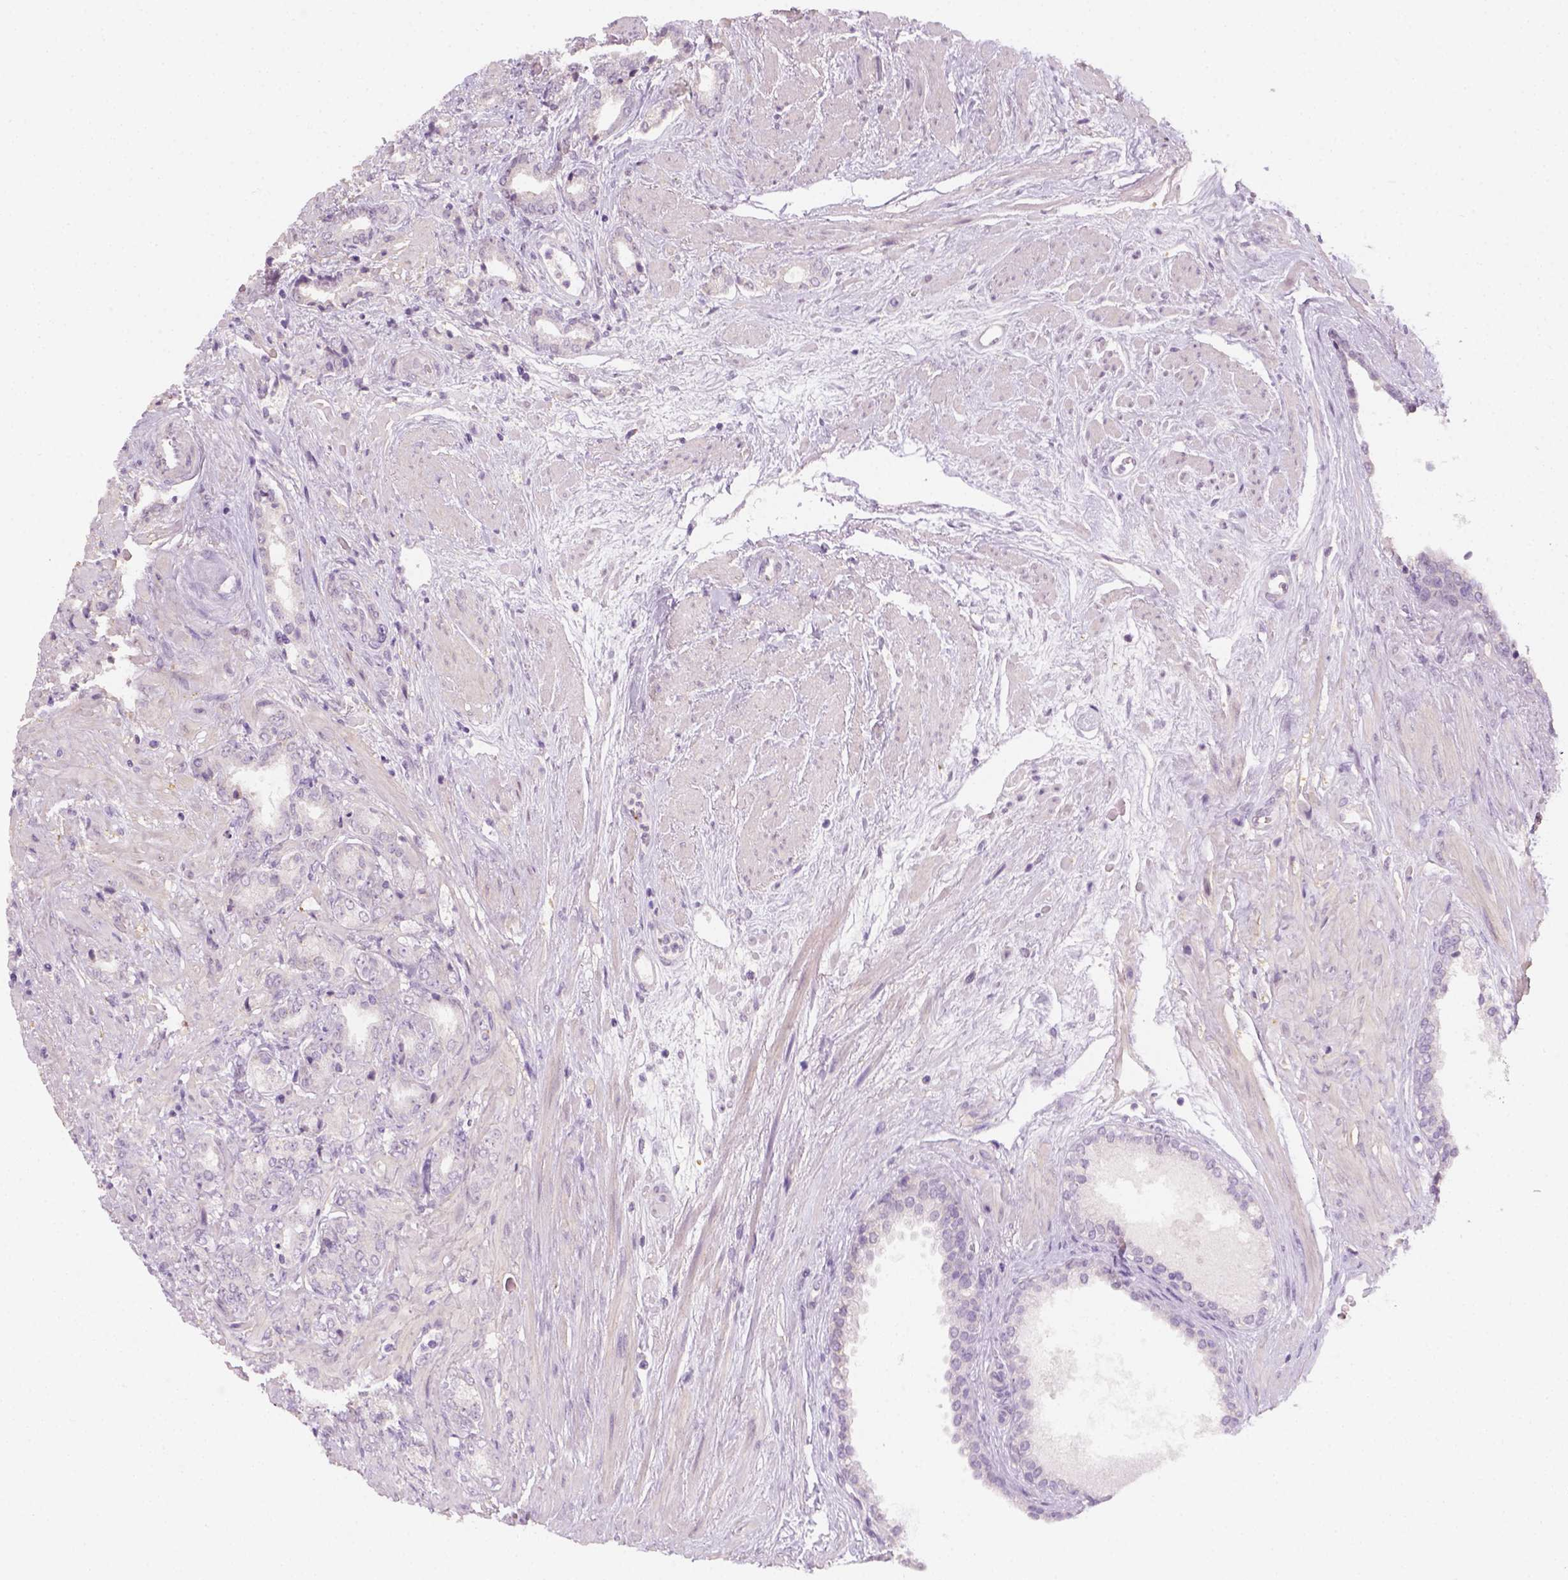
{"staining": {"intensity": "negative", "quantity": "none", "location": "none"}, "tissue": "prostate cancer", "cell_type": "Tumor cells", "image_type": "cancer", "snomed": [{"axis": "morphology", "description": "Adenocarcinoma, High grade"}, {"axis": "topography", "description": "Prostate"}], "caption": "An immunohistochemistry (IHC) micrograph of prostate cancer is shown. There is no staining in tumor cells of prostate cancer.", "gene": "FAM163B", "patient": {"sex": "male", "age": 56}}